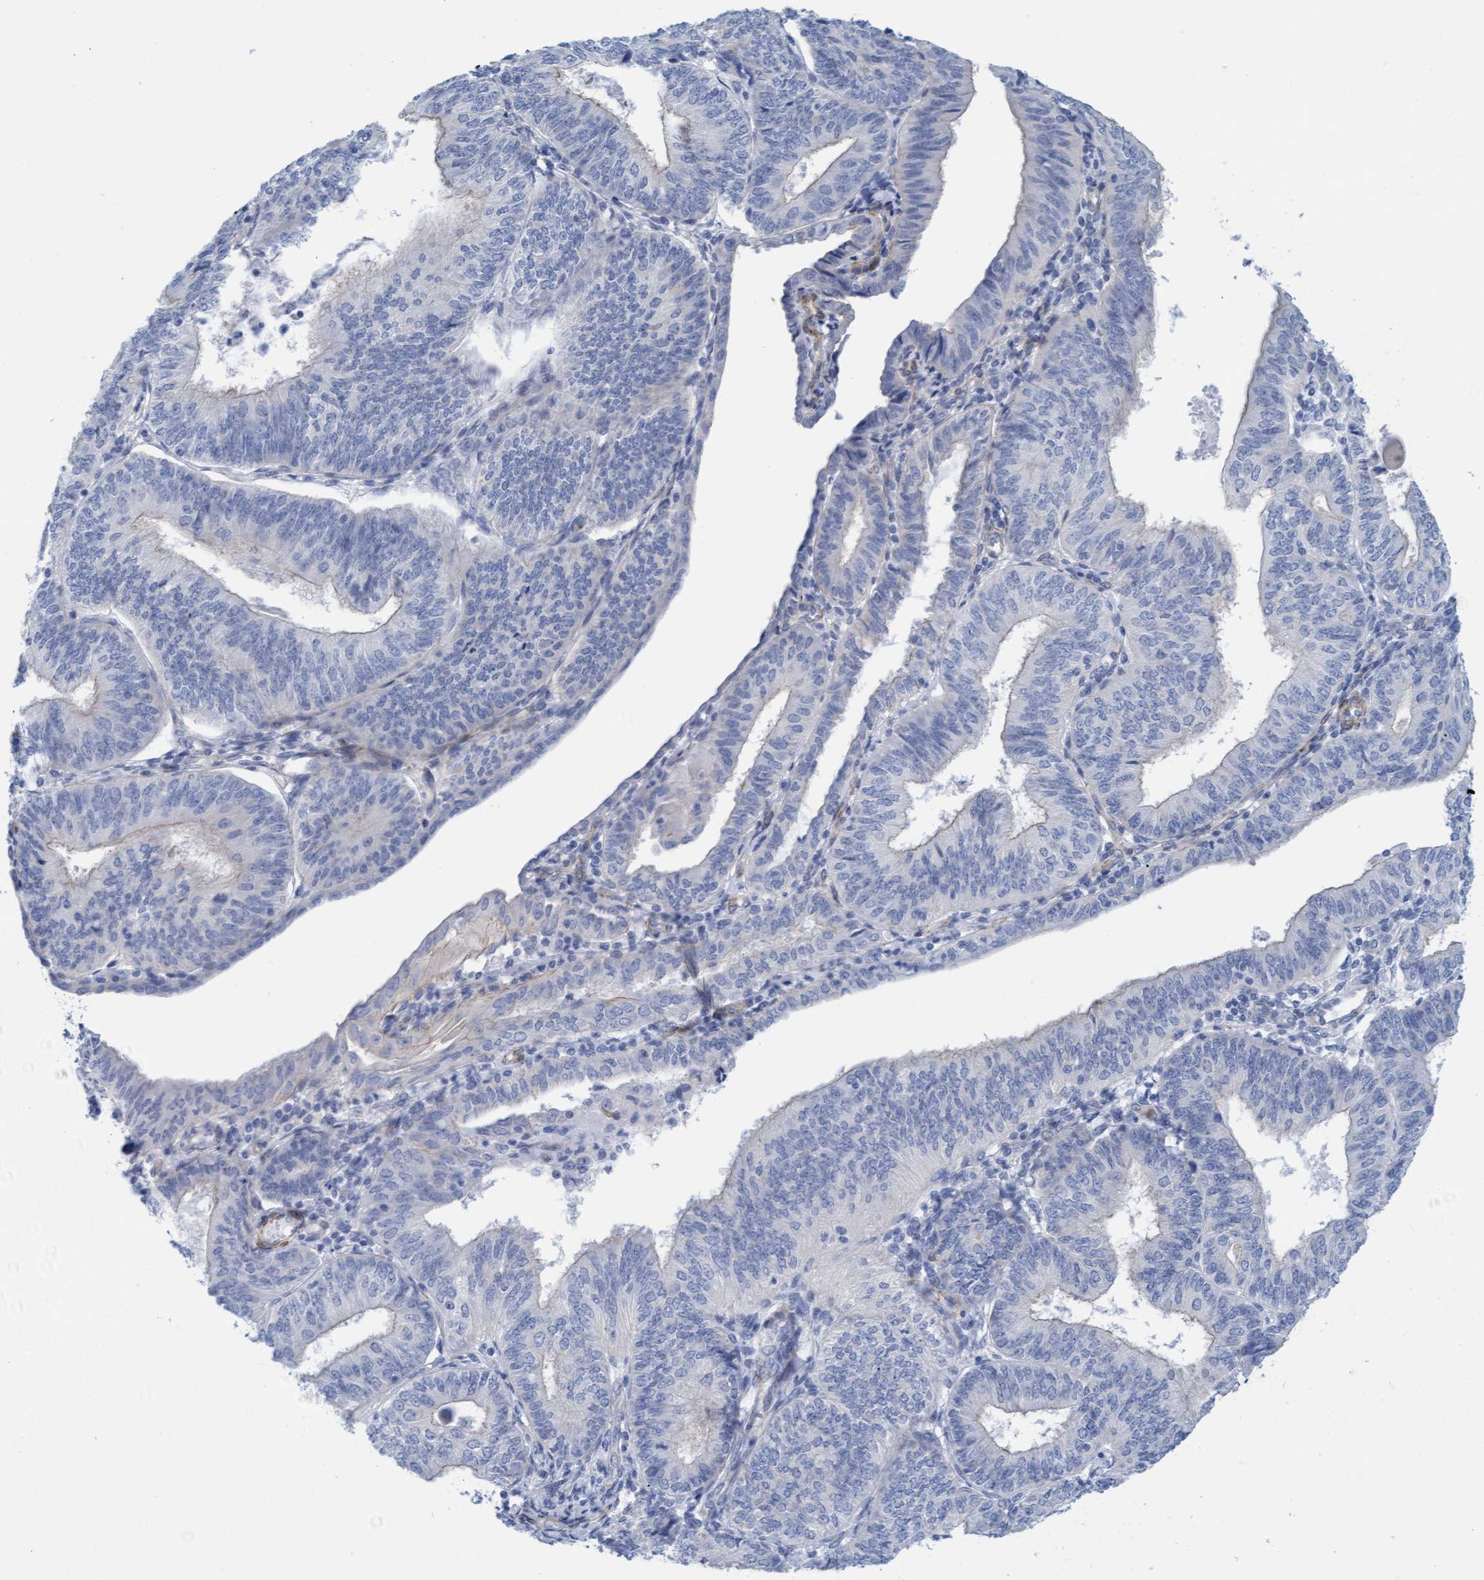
{"staining": {"intensity": "negative", "quantity": "none", "location": "none"}, "tissue": "endometrial cancer", "cell_type": "Tumor cells", "image_type": "cancer", "snomed": [{"axis": "morphology", "description": "Adenocarcinoma, NOS"}, {"axis": "topography", "description": "Endometrium"}], "caption": "IHC micrograph of neoplastic tissue: human endometrial cancer (adenocarcinoma) stained with DAB reveals no significant protein positivity in tumor cells.", "gene": "MTFR1", "patient": {"sex": "female", "age": 58}}